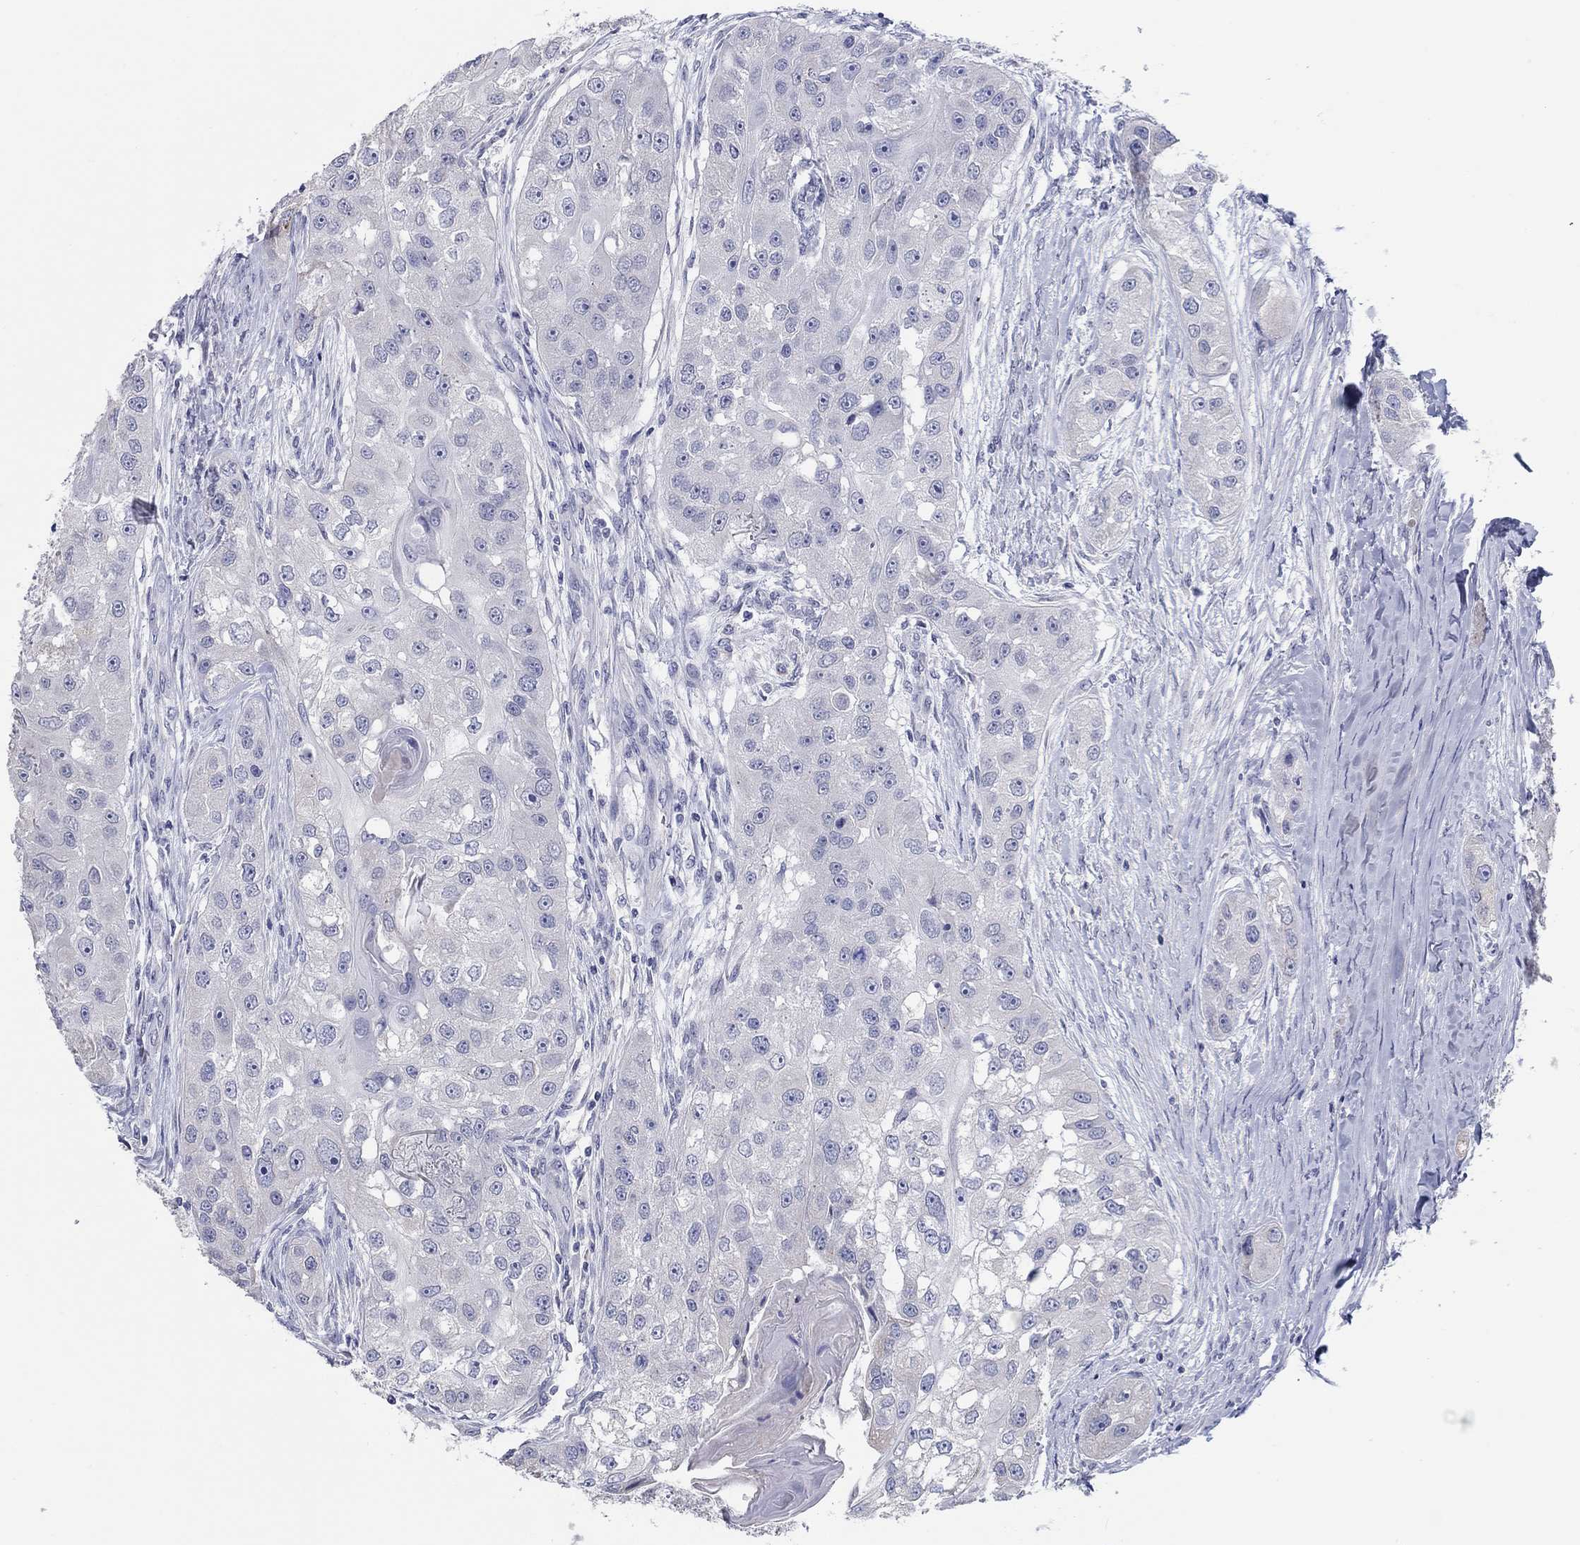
{"staining": {"intensity": "negative", "quantity": "none", "location": "none"}, "tissue": "head and neck cancer", "cell_type": "Tumor cells", "image_type": "cancer", "snomed": [{"axis": "morphology", "description": "Normal tissue, NOS"}, {"axis": "morphology", "description": "Squamous cell carcinoma, NOS"}, {"axis": "topography", "description": "Skeletal muscle"}, {"axis": "topography", "description": "Head-Neck"}], "caption": "Tumor cells are negative for protein expression in human squamous cell carcinoma (head and neck).", "gene": "LRRC4C", "patient": {"sex": "male", "age": 51}}